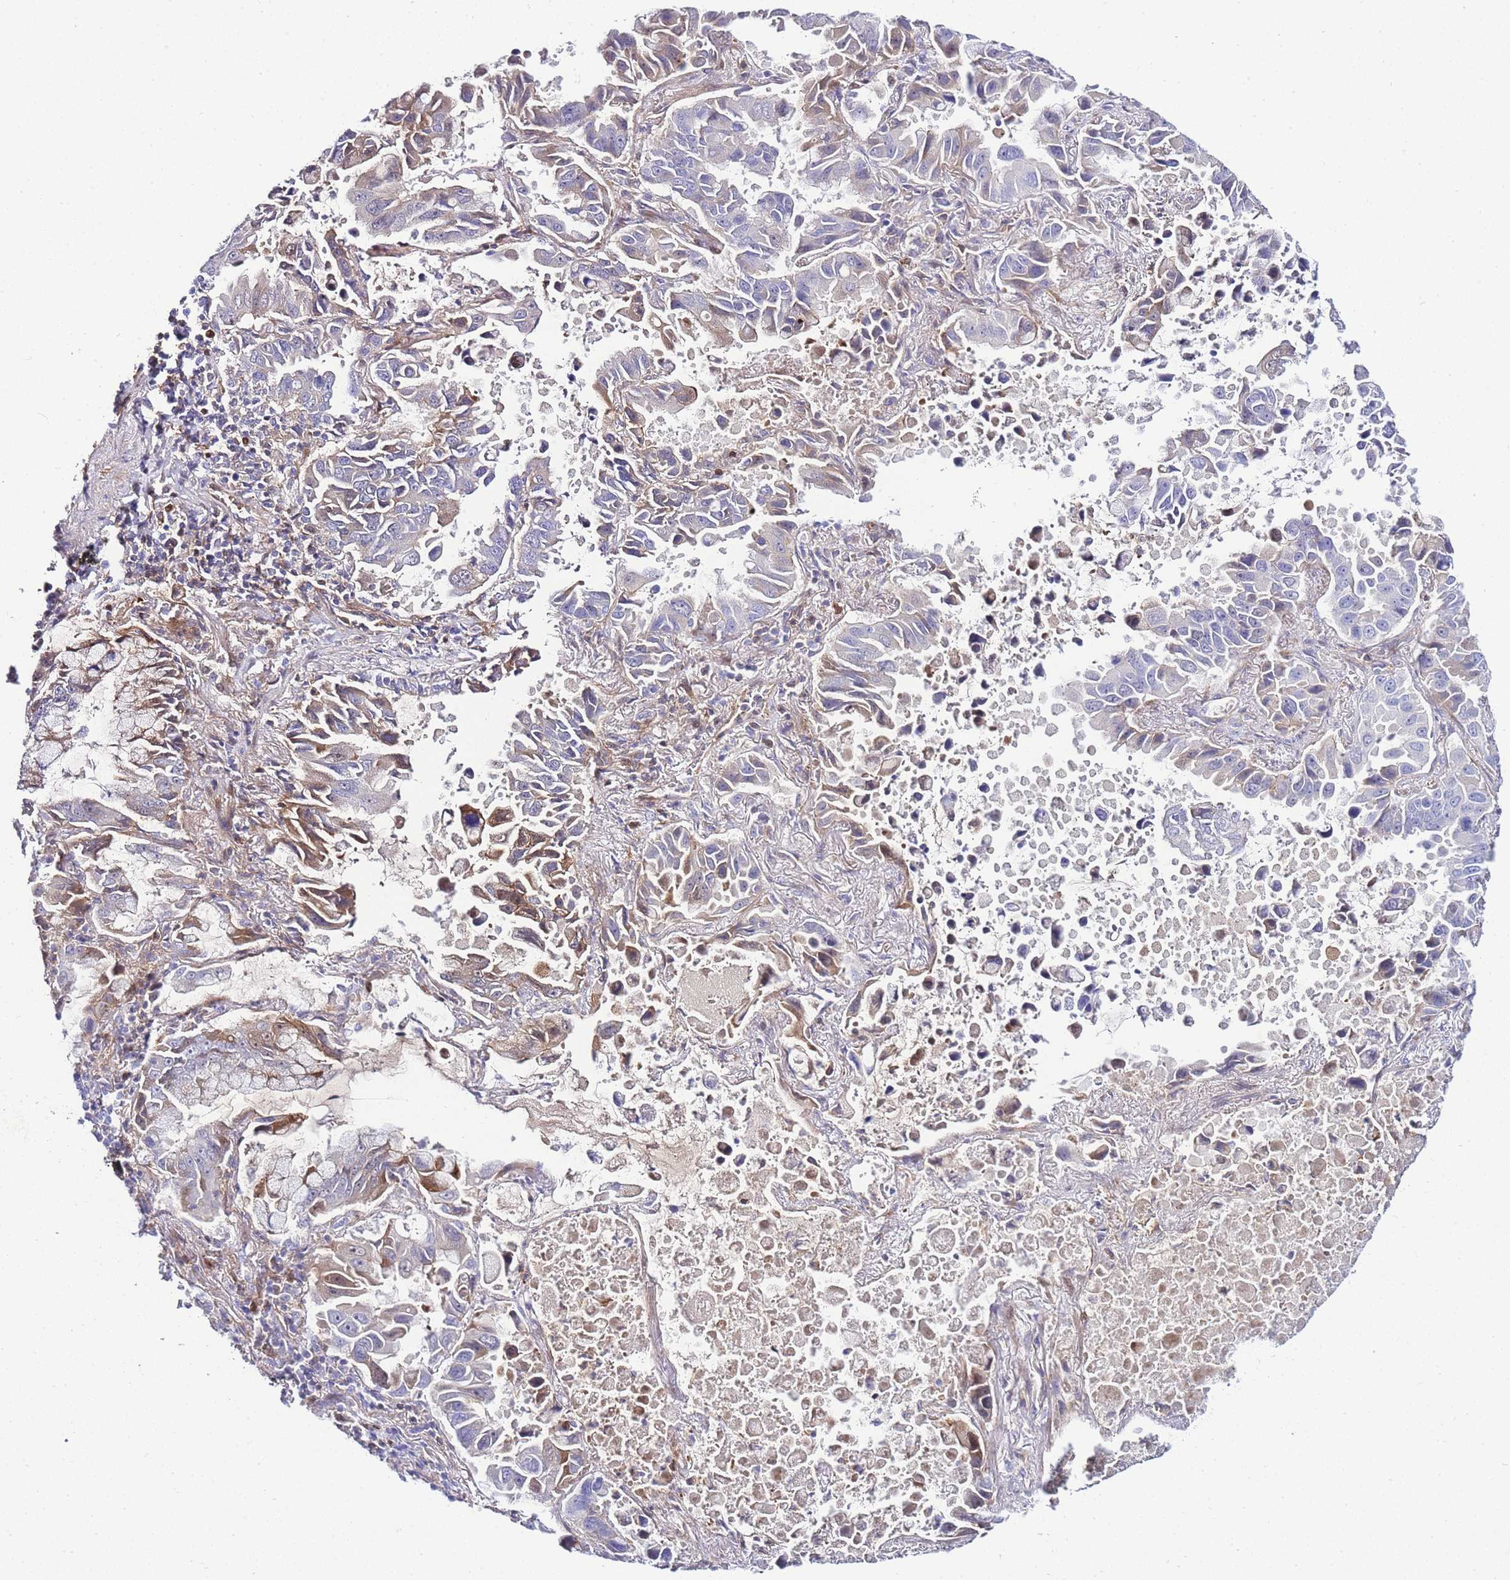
{"staining": {"intensity": "moderate", "quantity": "<25%", "location": "cytoplasmic/membranous"}, "tissue": "lung cancer", "cell_type": "Tumor cells", "image_type": "cancer", "snomed": [{"axis": "morphology", "description": "Adenocarcinoma, NOS"}, {"axis": "topography", "description": "Lung"}], "caption": "Protein staining of lung adenocarcinoma tissue shows moderate cytoplasmic/membranous staining in about <25% of tumor cells.", "gene": "FBN3", "patient": {"sex": "male", "age": 64}}